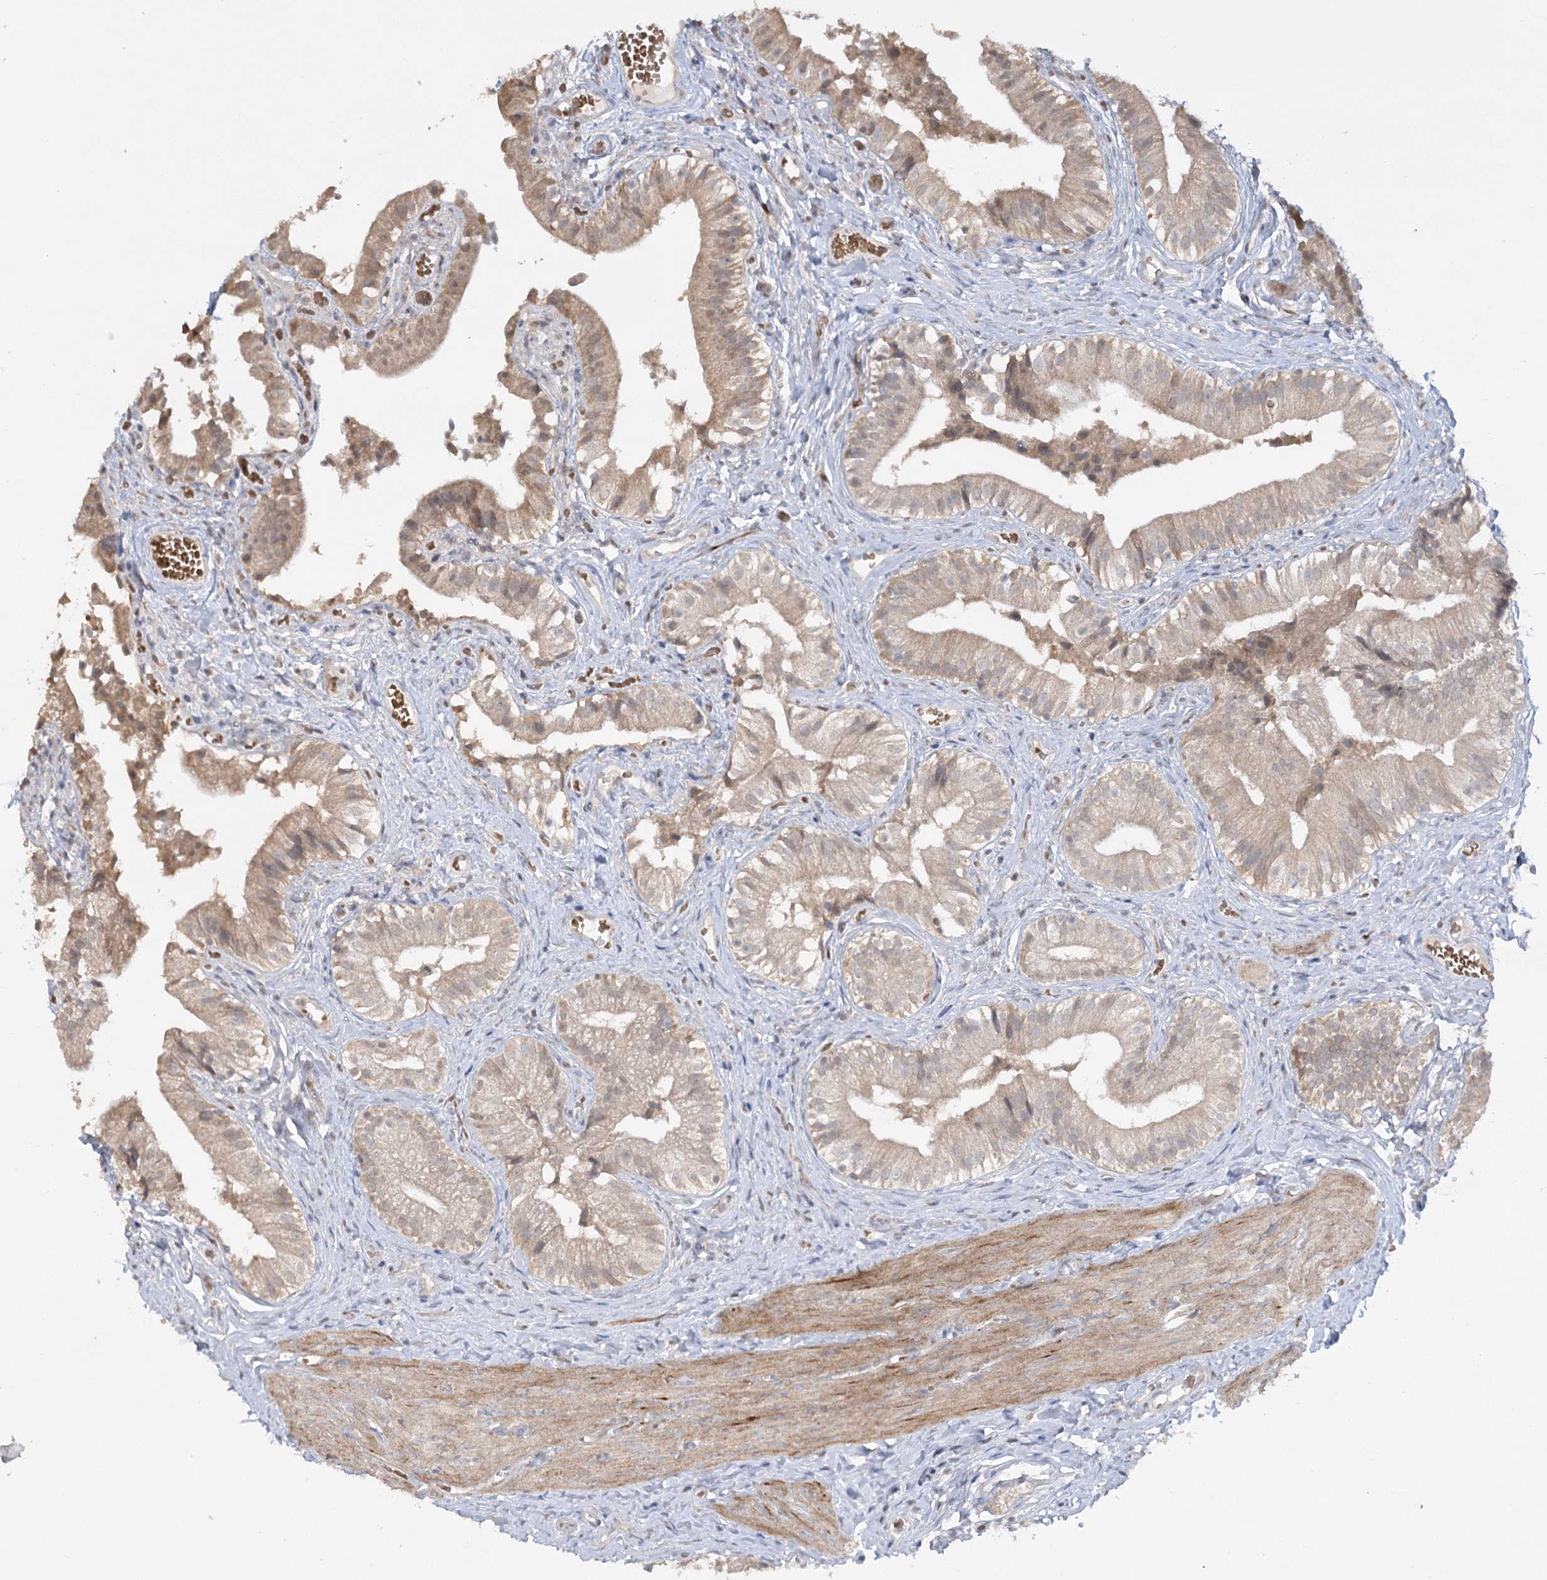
{"staining": {"intensity": "moderate", "quantity": "25%-75%", "location": "cytoplasmic/membranous"}, "tissue": "gallbladder", "cell_type": "Glandular cells", "image_type": "normal", "snomed": [{"axis": "morphology", "description": "Normal tissue, NOS"}, {"axis": "topography", "description": "Gallbladder"}], "caption": "About 25%-75% of glandular cells in normal gallbladder show moderate cytoplasmic/membranous protein expression as visualized by brown immunohistochemical staining.", "gene": "TRAF3IP1", "patient": {"sex": "female", "age": 47}}